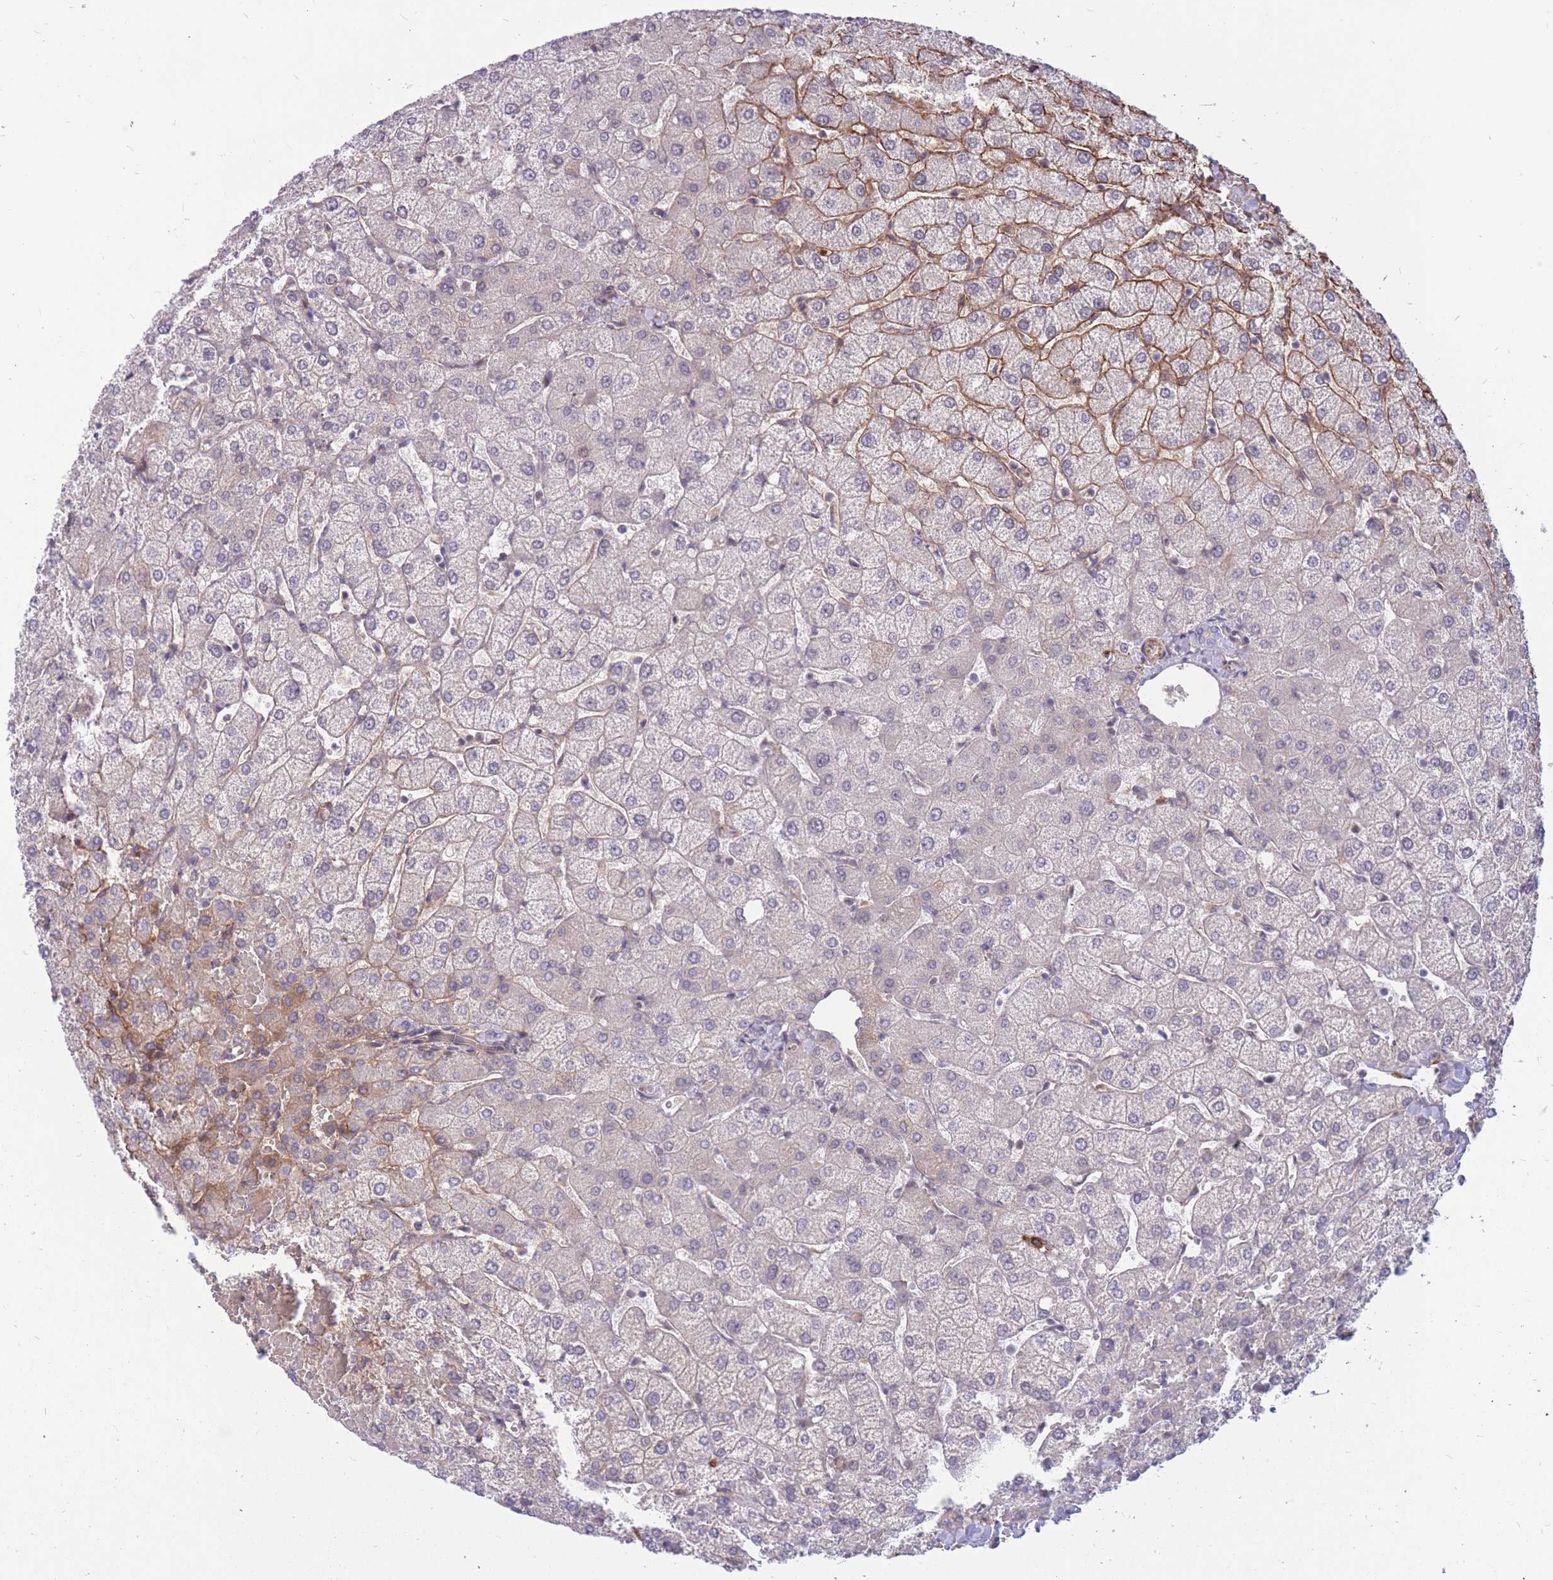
{"staining": {"intensity": "negative", "quantity": "none", "location": "none"}, "tissue": "liver", "cell_type": "Cholangiocytes", "image_type": "normal", "snomed": [{"axis": "morphology", "description": "Normal tissue, NOS"}, {"axis": "topography", "description": "Liver"}], "caption": "Immunohistochemical staining of normal human liver shows no significant expression in cholangiocytes.", "gene": "ADD2", "patient": {"sex": "female", "age": 54}}